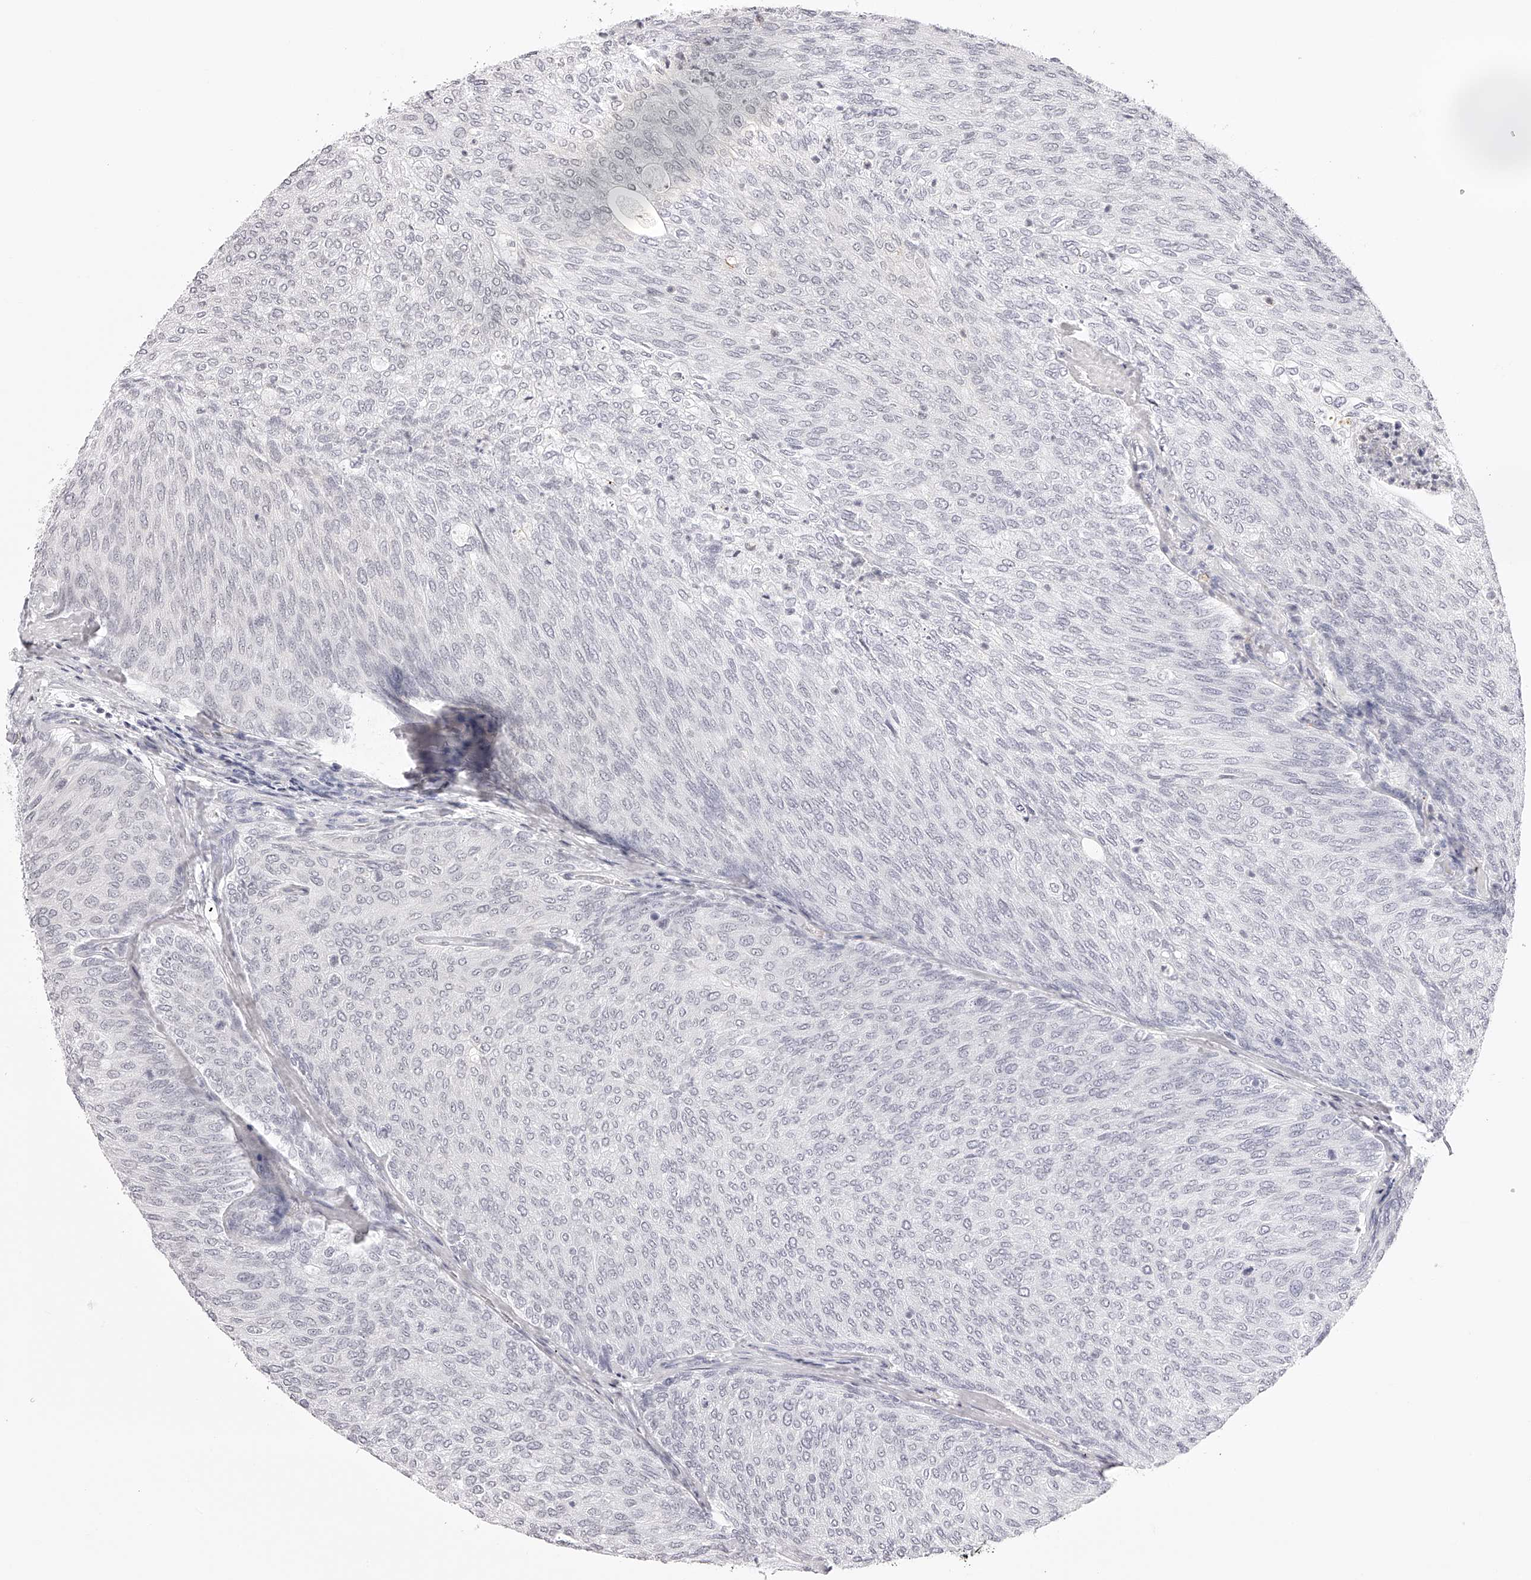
{"staining": {"intensity": "weak", "quantity": "<25%", "location": "nuclear"}, "tissue": "urothelial cancer", "cell_type": "Tumor cells", "image_type": "cancer", "snomed": [{"axis": "morphology", "description": "Urothelial carcinoma, Low grade"}, {"axis": "topography", "description": "Urinary bladder"}], "caption": "There is no significant staining in tumor cells of low-grade urothelial carcinoma.", "gene": "PLEKHG1", "patient": {"sex": "female", "age": 79}}